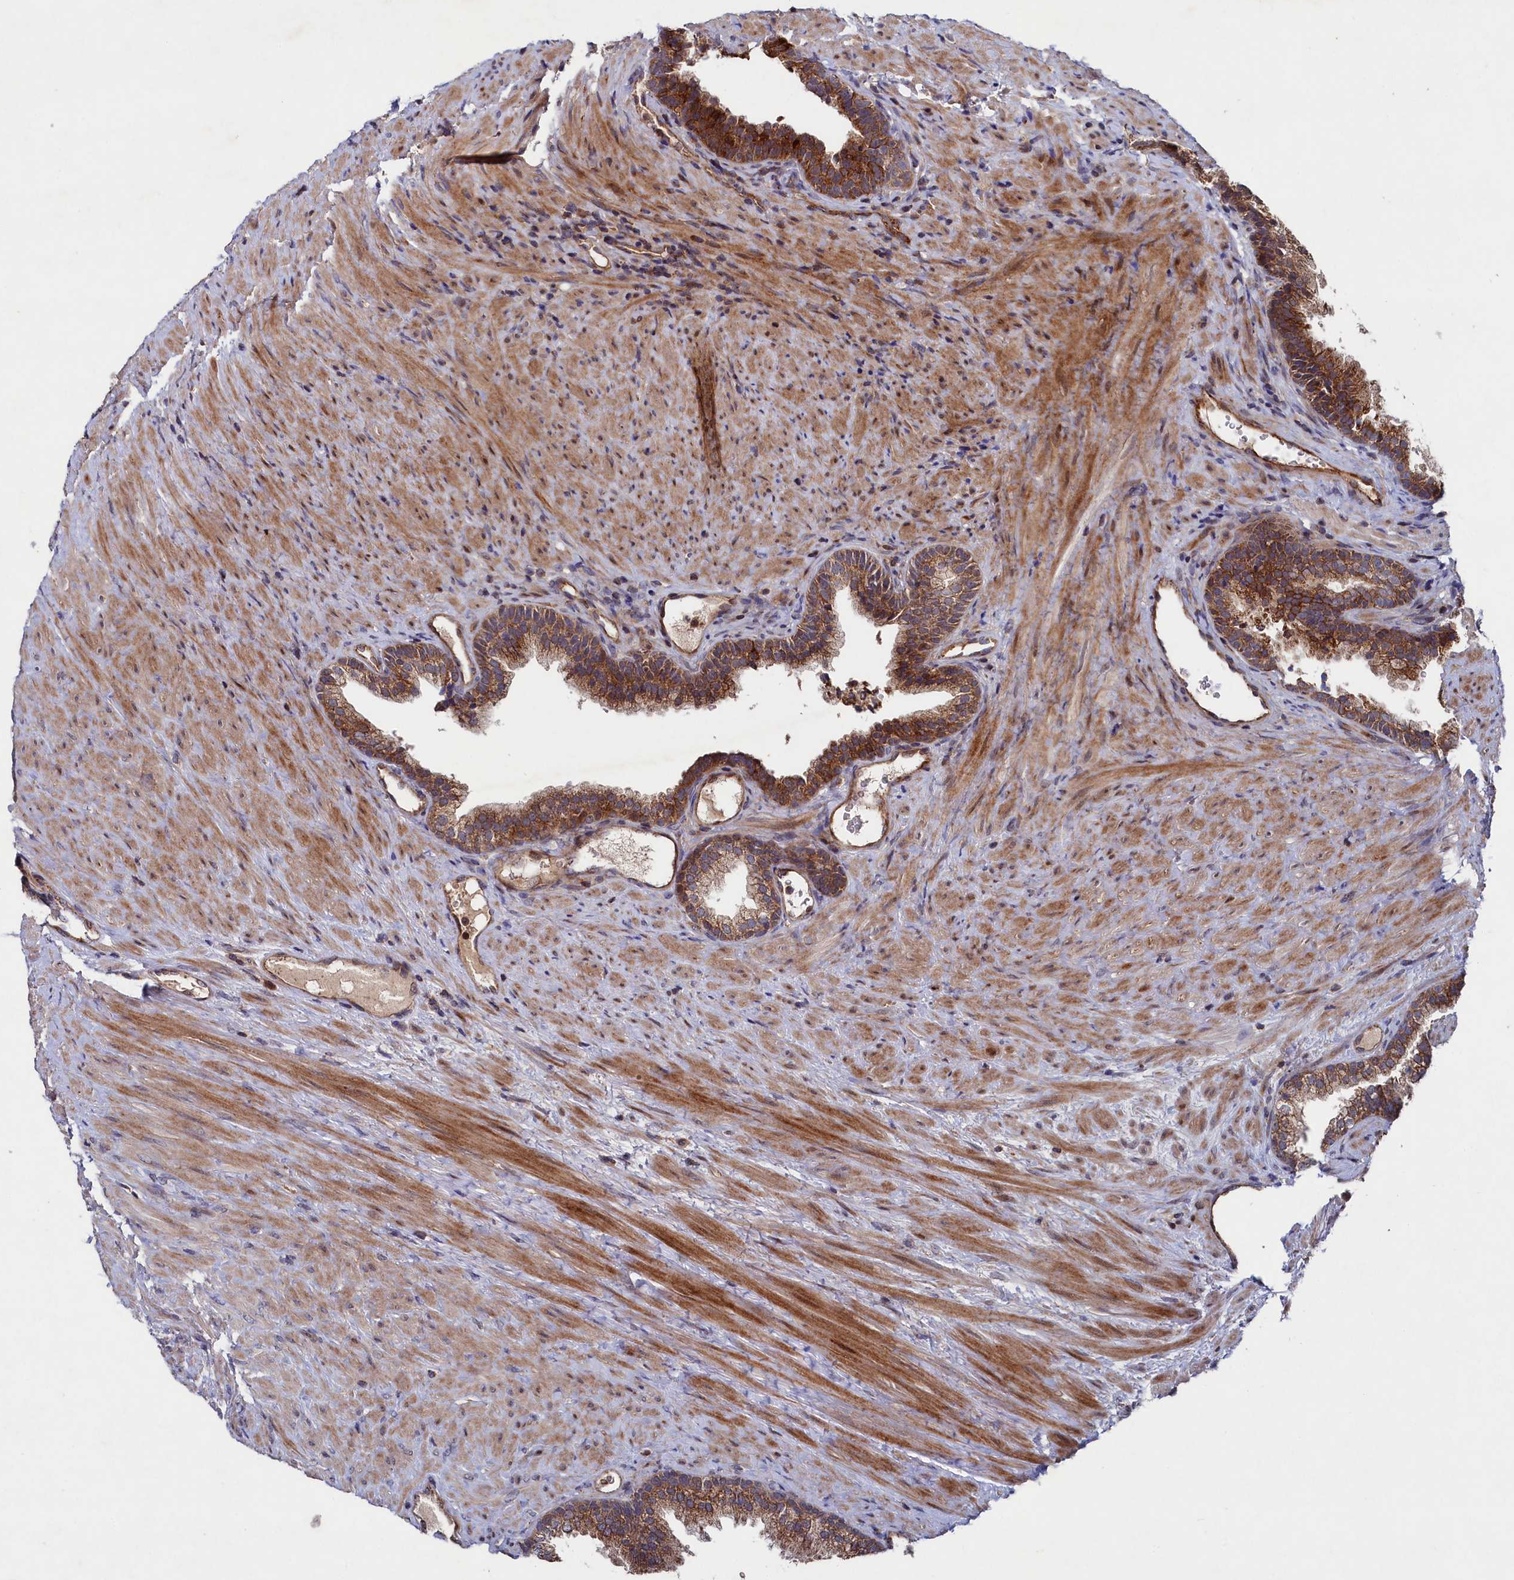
{"staining": {"intensity": "strong", "quantity": "25%-75%", "location": "cytoplasmic/membranous"}, "tissue": "prostate", "cell_type": "Glandular cells", "image_type": "normal", "snomed": [{"axis": "morphology", "description": "Normal tissue, NOS"}, {"axis": "topography", "description": "Prostate"}], "caption": "The histopathology image demonstrates staining of benign prostate, revealing strong cytoplasmic/membranous protein expression (brown color) within glandular cells. (DAB IHC, brown staining for protein, blue staining for nuclei).", "gene": "SUPV3L1", "patient": {"sex": "male", "age": 76}}